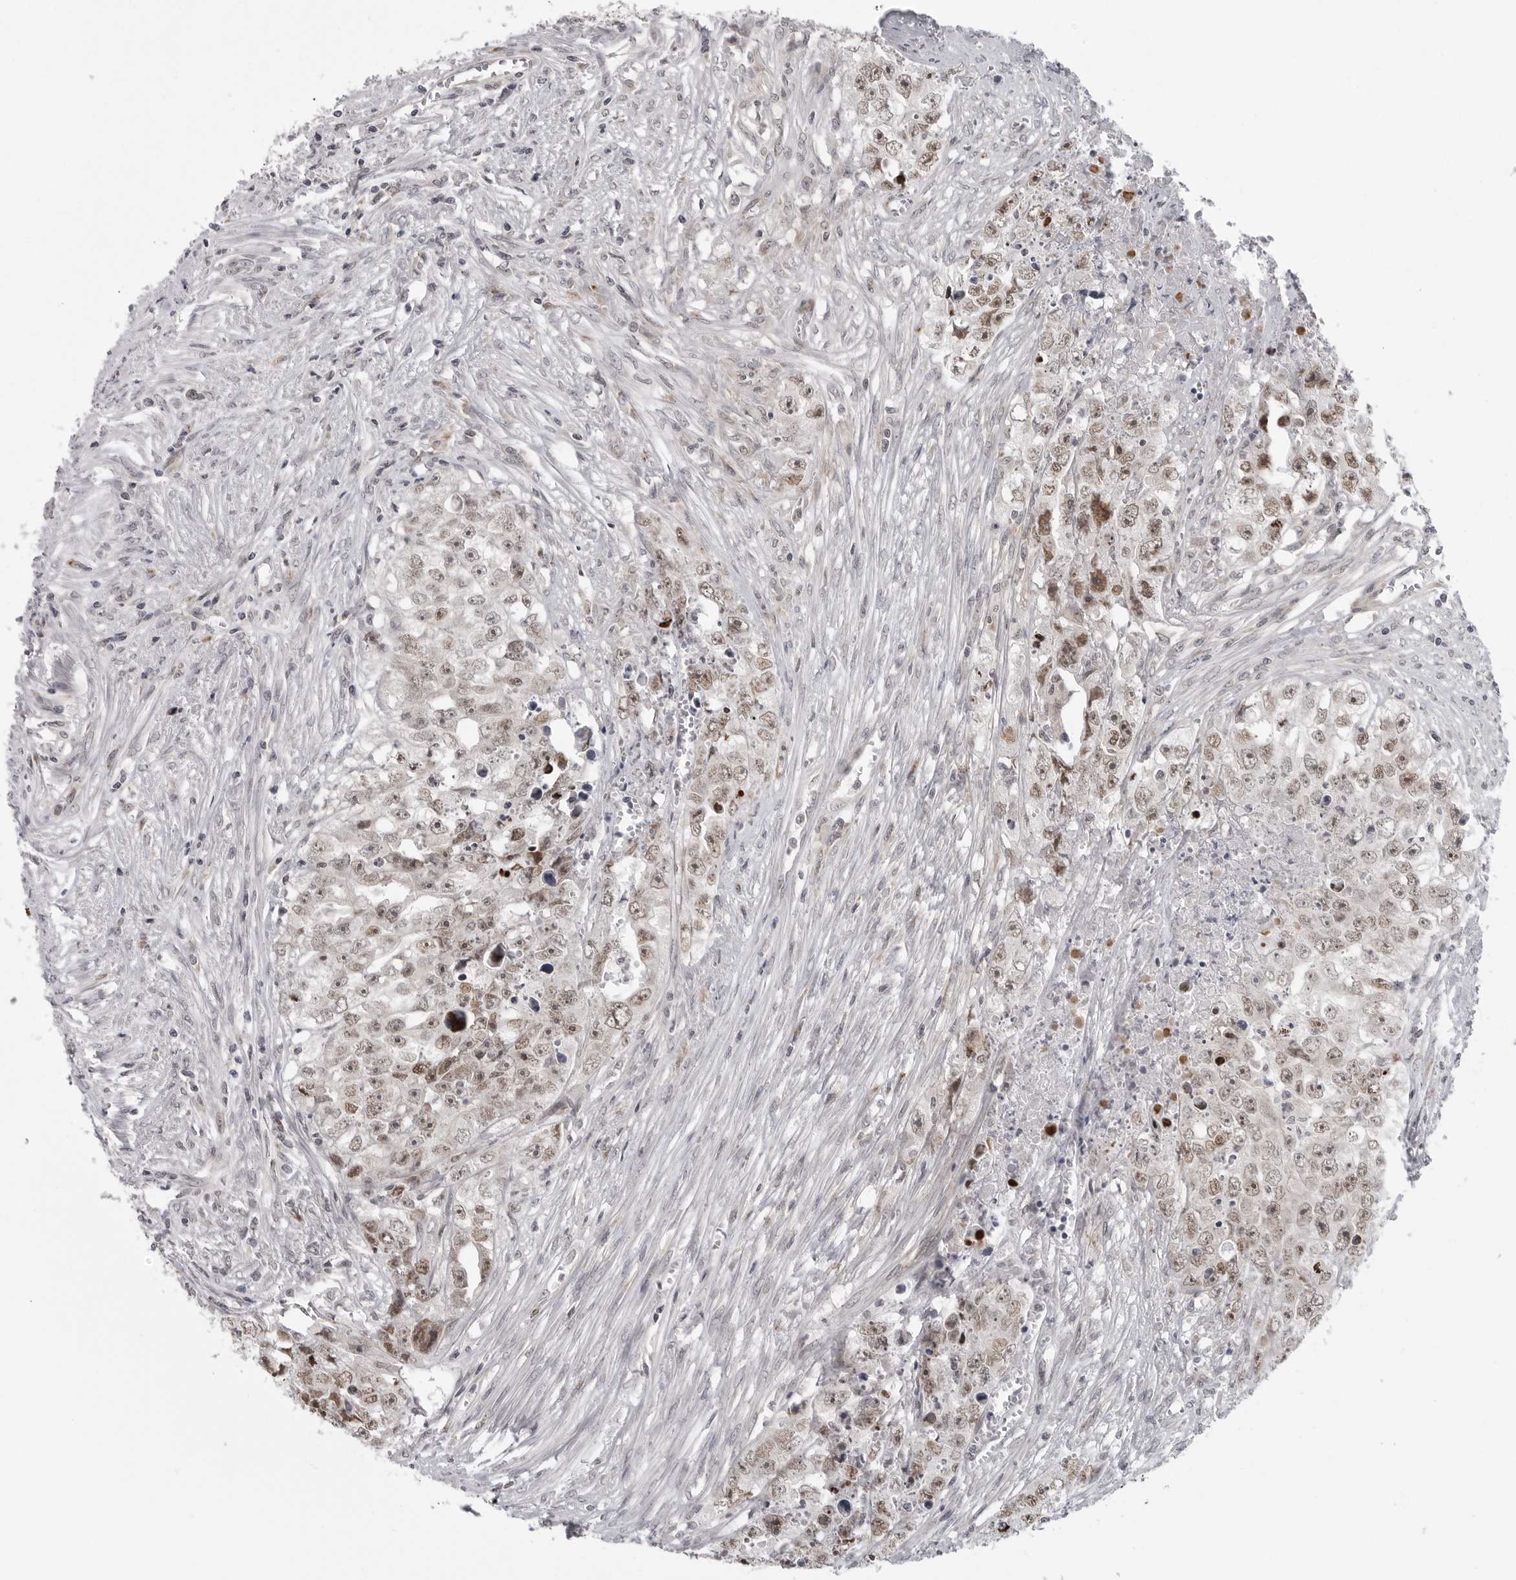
{"staining": {"intensity": "weak", "quantity": ">75%", "location": "nuclear"}, "tissue": "testis cancer", "cell_type": "Tumor cells", "image_type": "cancer", "snomed": [{"axis": "morphology", "description": "Seminoma, NOS"}, {"axis": "morphology", "description": "Carcinoma, Embryonal, NOS"}, {"axis": "topography", "description": "Testis"}], "caption": "A brown stain labels weak nuclear positivity of a protein in human testis cancer (seminoma) tumor cells. Immunohistochemistry stains the protein in brown and the nuclei are stained blue.", "gene": "TUT4", "patient": {"sex": "male", "age": 43}}